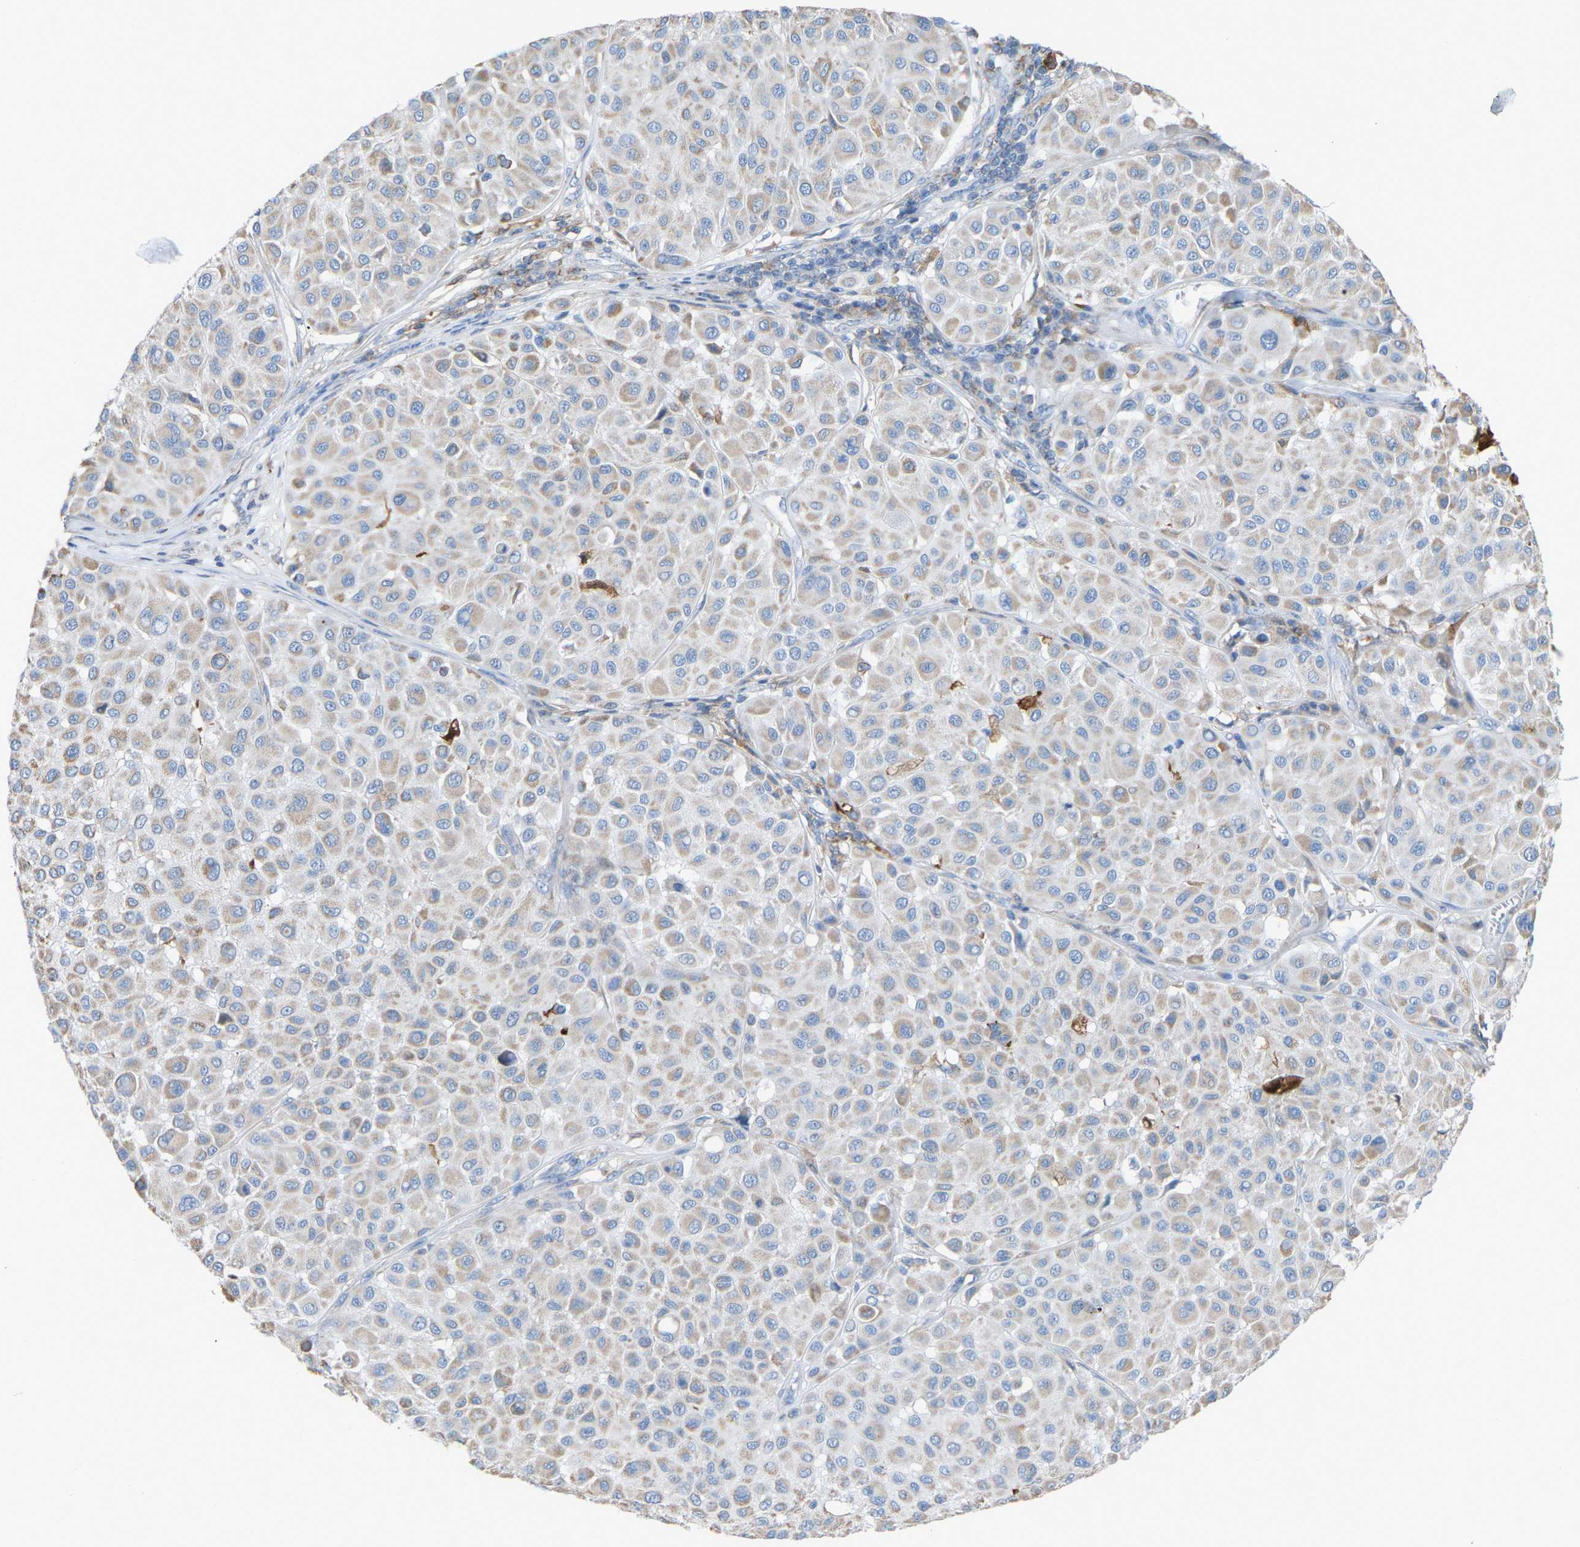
{"staining": {"intensity": "negative", "quantity": "none", "location": "none"}, "tissue": "melanoma", "cell_type": "Tumor cells", "image_type": "cancer", "snomed": [{"axis": "morphology", "description": "Malignant melanoma, Metastatic site"}, {"axis": "topography", "description": "Soft tissue"}], "caption": "Immunohistochemistry micrograph of malignant melanoma (metastatic site) stained for a protein (brown), which demonstrates no staining in tumor cells.", "gene": "CROT", "patient": {"sex": "male", "age": 41}}